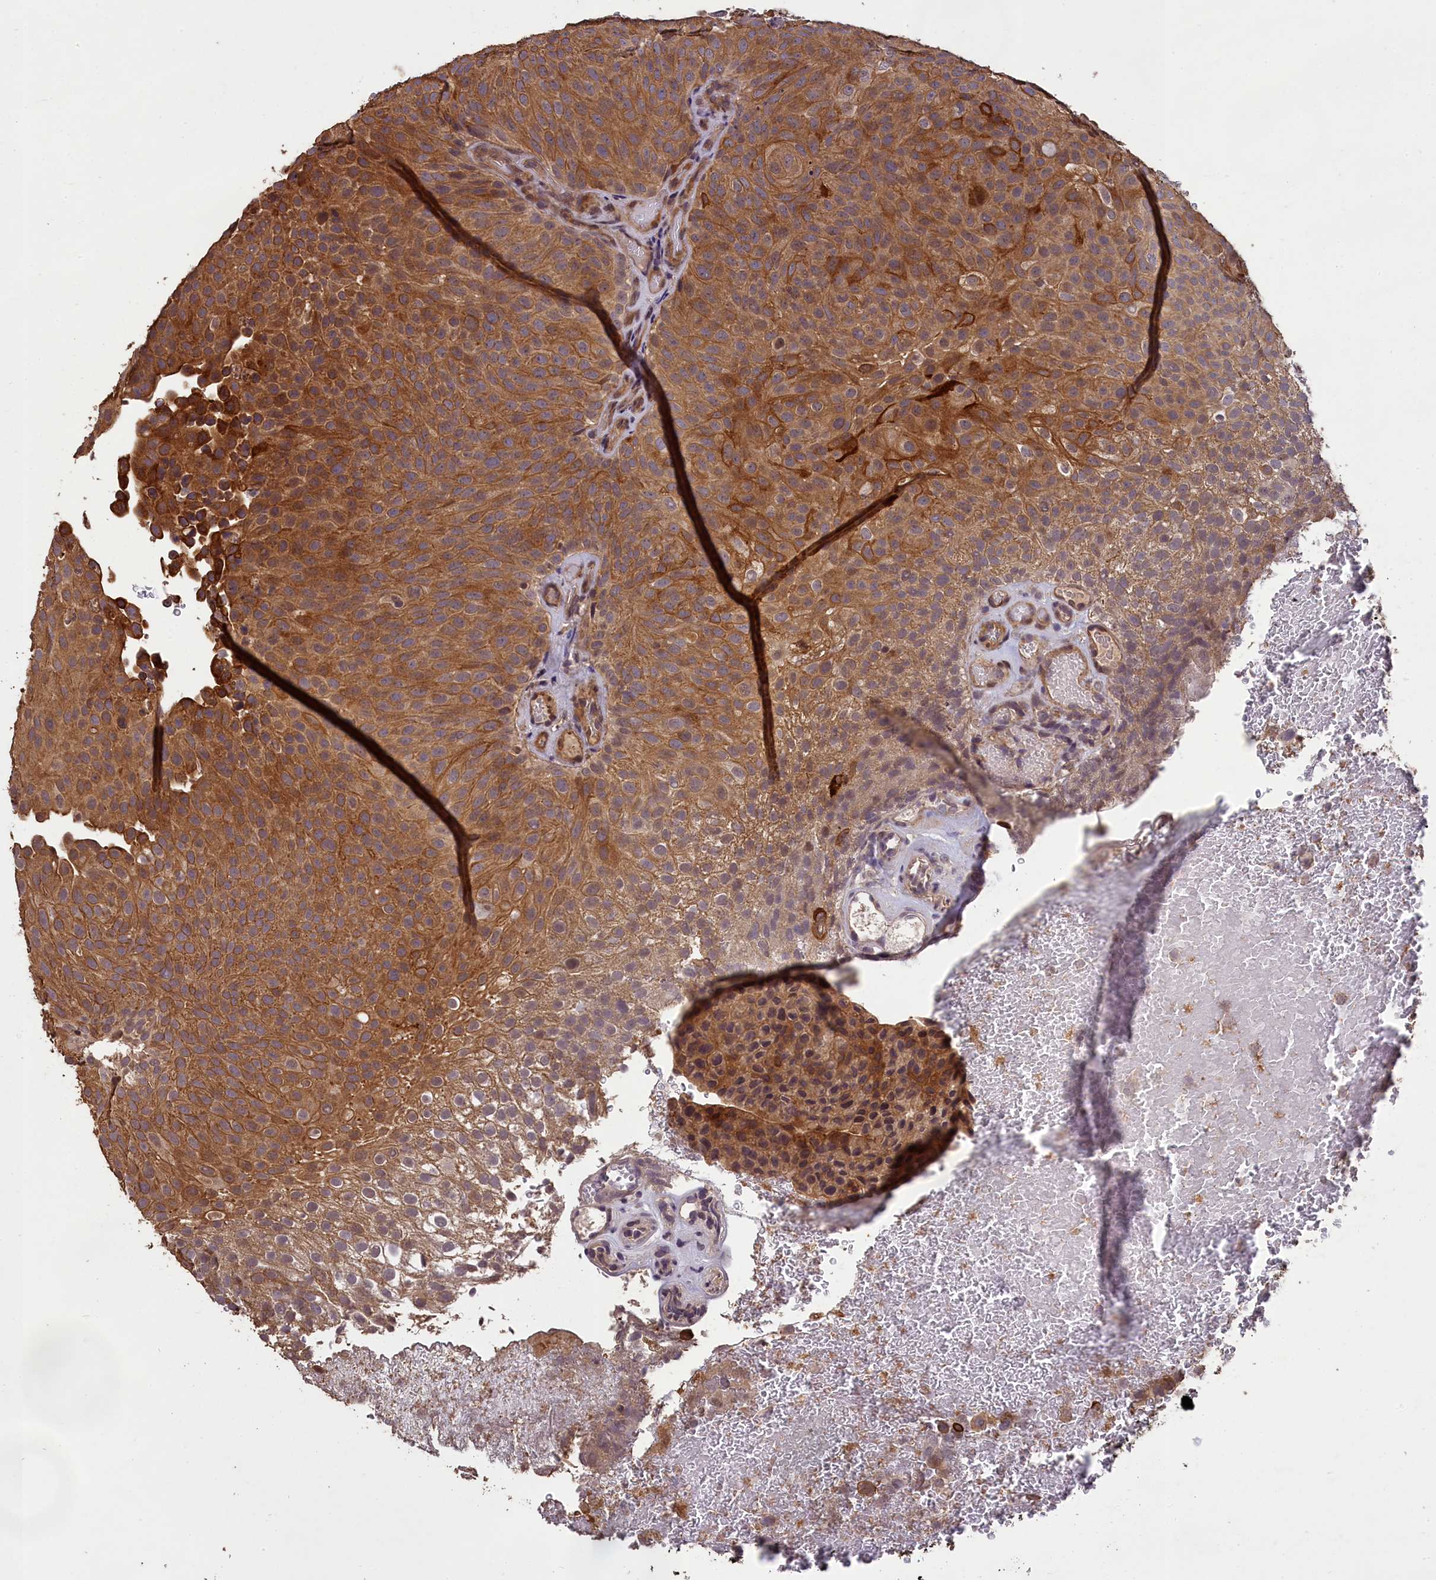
{"staining": {"intensity": "moderate", "quantity": ">75%", "location": "cytoplasmic/membranous"}, "tissue": "urothelial cancer", "cell_type": "Tumor cells", "image_type": "cancer", "snomed": [{"axis": "morphology", "description": "Urothelial carcinoma, Low grade"}, {"axis": "topography", "description": "Urinary bladder"}], "caption": "About >75% of tumor cells in human urothelial cancer demonstrate moderate cytoplasmic/membranous protein expression as visualized by brown immunohistochemical staining.", "gene": "CHD9", "patient": {"sex": "male", "age": 78}}